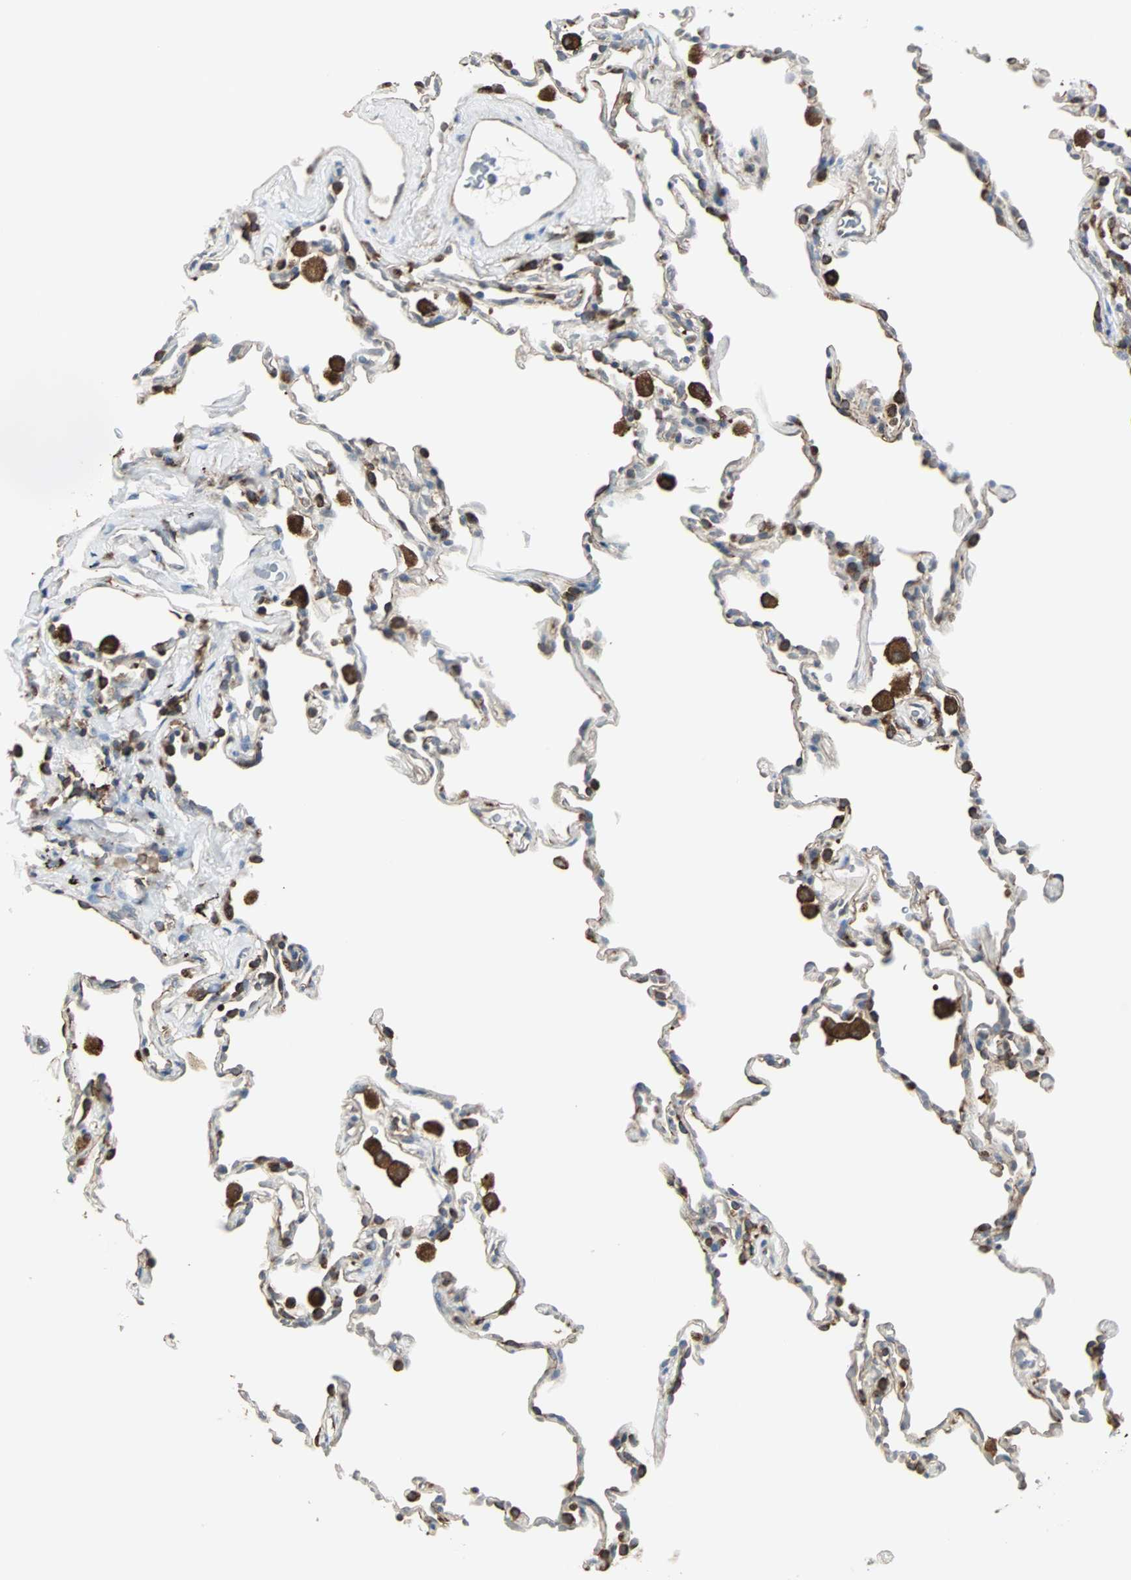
{"staining": {"intensity": "moderate", "quantity": "25%-75%", "location": "cytoplasmic/membranous"}, "tissue": "lung", "cell_type": "Alveolar cells", "image_type": "normal", "snomed": [{"axis": "morphology", "description": "Normal tissue, NOS"}, {"axis": "morphology", "description": "Soft tissue tumor metastatic"}, {"axis": "topography", "description": "Lung"}], "caption": "High-magnification brightfield microscopy of normal lung stained with DAB (3,3'-diaminobenzidine) (brown) and counterstained with hematoxylin (blue). alveolar cells exhibit moderate cytoplasmic/membranous staining is identified in approximately25%-75% of cells. Immunohistochemistry (ihc) stains the protein in brown and the nuclei are stained blue.", "gene": "LRRFIP1", "patient": {"sex": "male", "age": 59}}